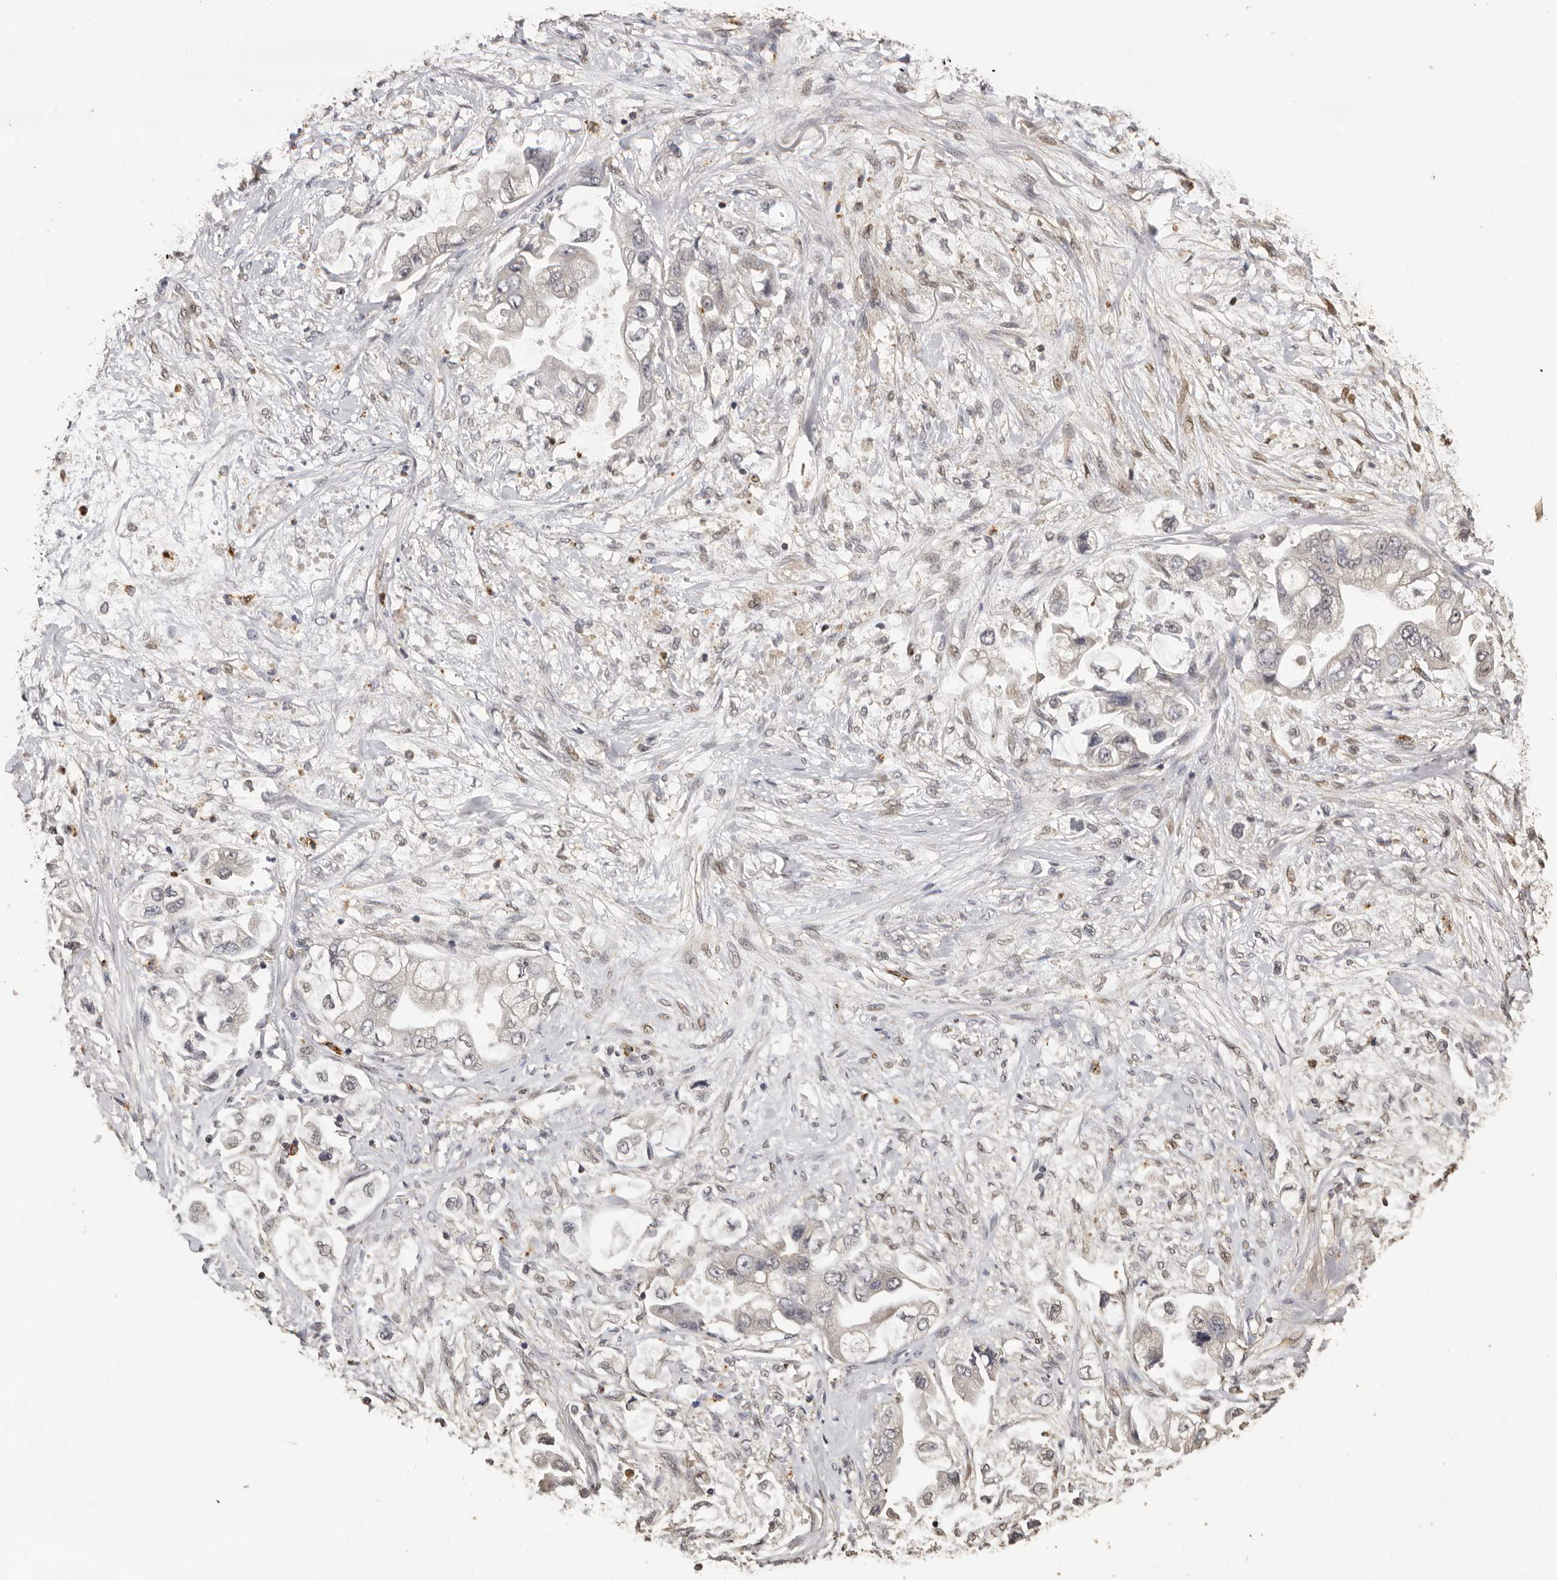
{"staining": {"intensity": "negative", "quantity": "none", "location": "none"}, "tissue": "stomach cancer", "cell_type": "Tumor cells", "image_type": "cancer", "snomed": [{"axis": "morphology", "description": "Adenocarcinoma, NOS"}, {"axis": "topography", "description": "Stomach"}], "caption": "High magnification brightfield microscopy of adenocarcinoma (stomach) stained with DAB (3,3'-diaminobenzidine) (brown) and counterstained with hematoxylin (blue): tumor cells show no significant positivity.", "gene": "KIF2B", "patient": {"sex": "male", "age": 62}}